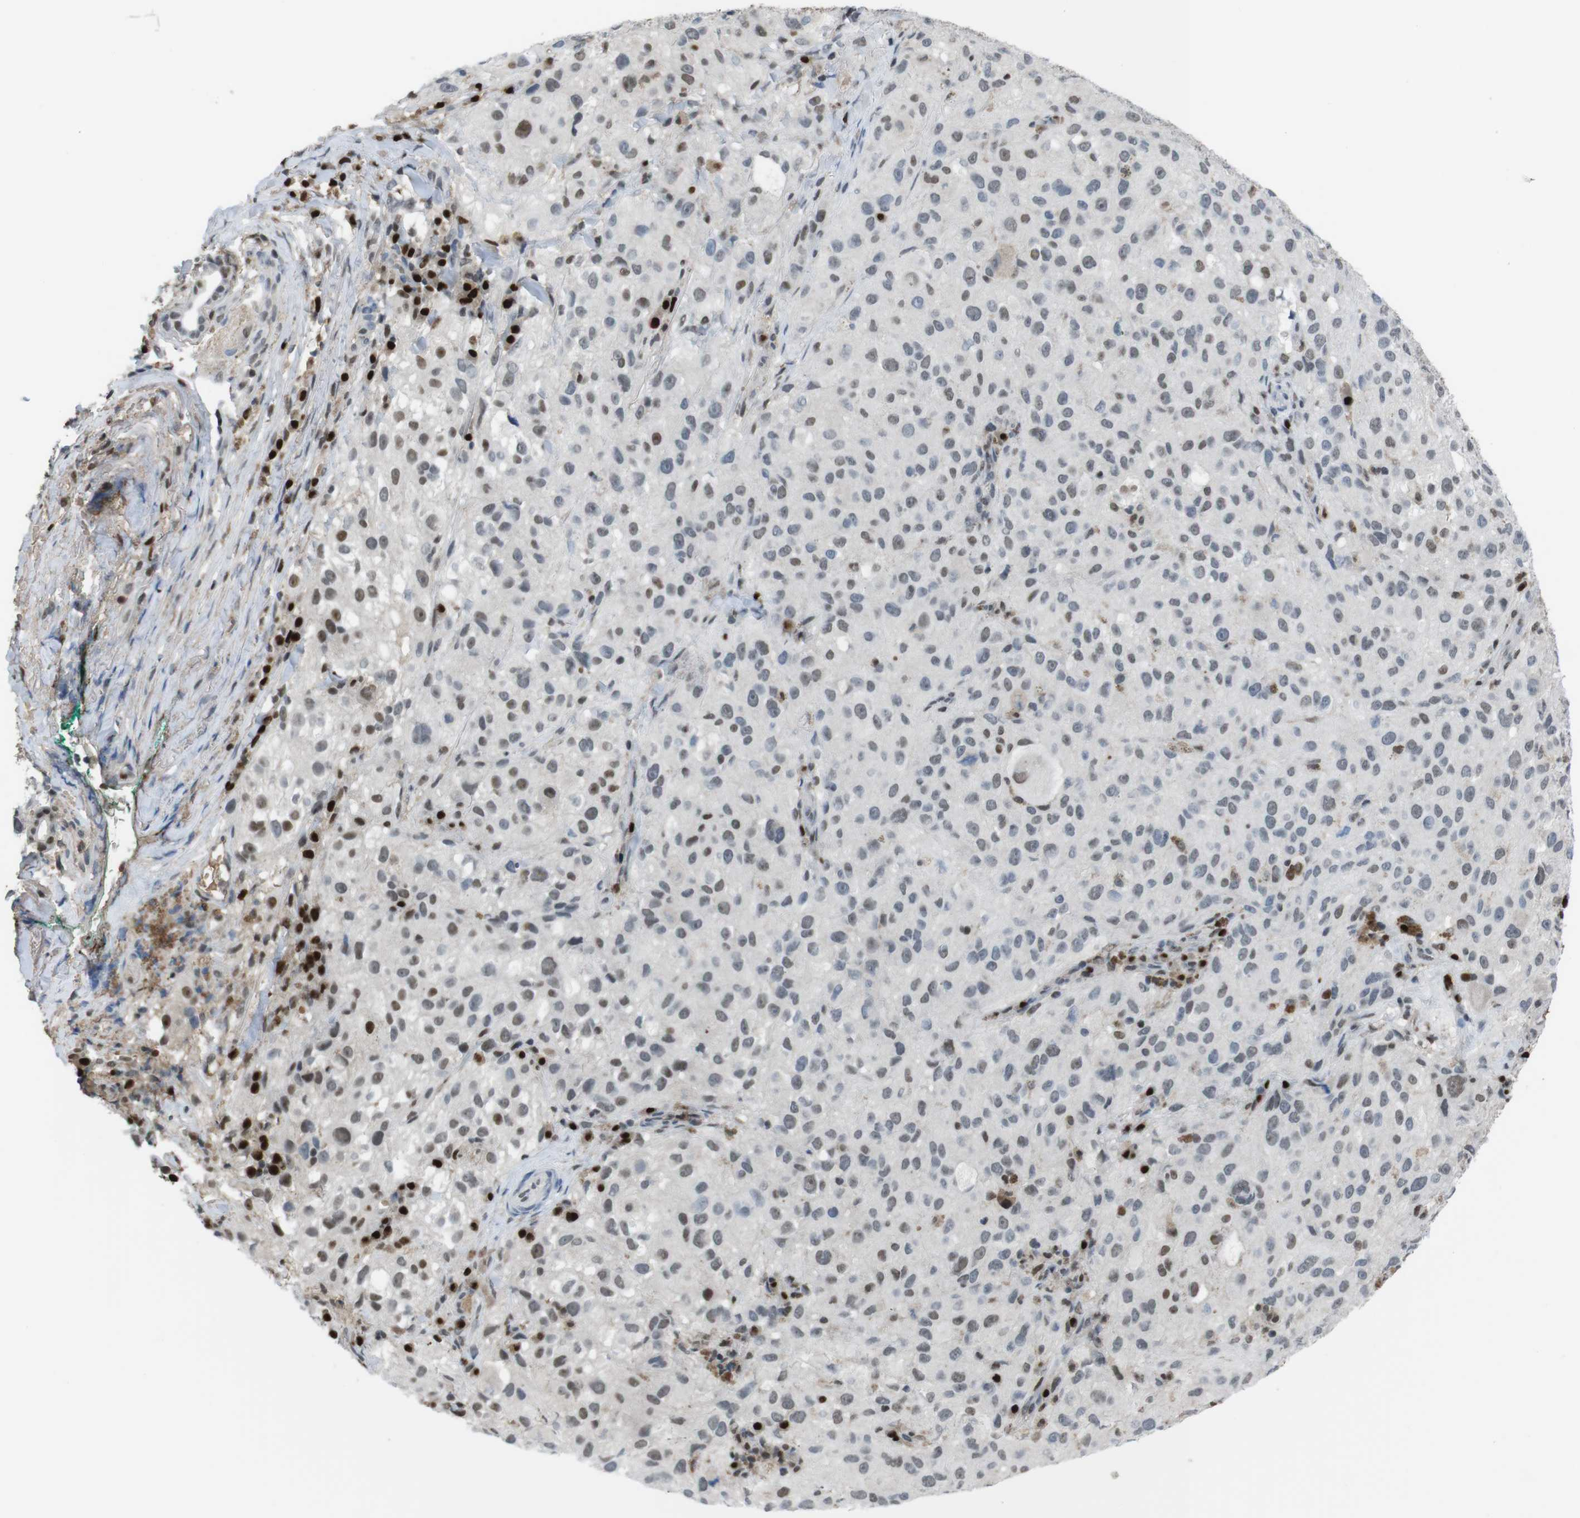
{"staining": {"intensity": "weak", "quantity": "25%-75%", "location": "nuclear"}, "tissue": "melanoma", "cell_type": "Tumor cells", "image_type": "cancer", "snomed": [{"axis": "morphology", "description": "Necrosis, NOS"}, {"axis": "morphology", "description": "Malignant melanoma, NOS"}, {"axis": "topography", "description": "Skin"}], "caption": "Immunohistochemical staining of melanoma reveals weak nuclear protein staining in about 25%-75% of tumor cells. Using DAB (3,3'-diaminobenzidine) (brown) and hematoxylin (blue) stains, captured at high magnification using brightfield microscopy.", "gene": "SUB1", "patient": {"sex": "female", "age": 87}}